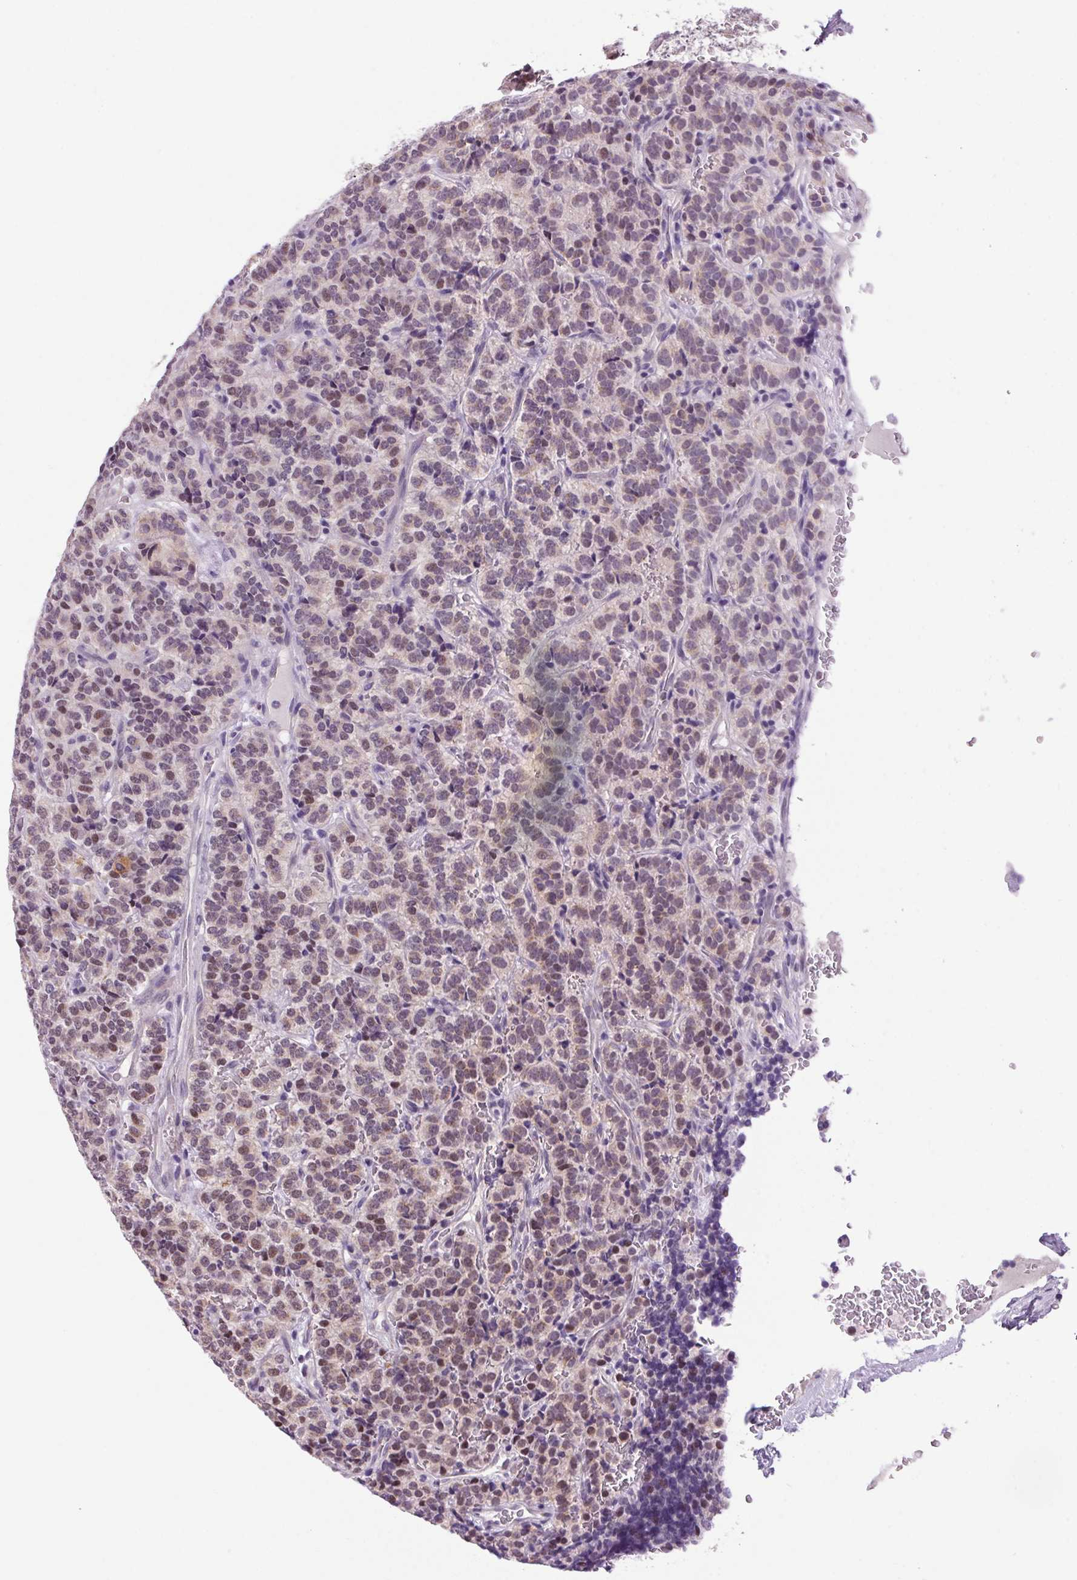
{"staining": {"intensity": "weak", "quantity": "25%-75%", "location": "cytoplasmic/membranous,nuclear"}, "tissue": "carcinoid", "cell_type": "Tumor cells", "image_type": "cancer", "snomed": [{"axis": "morphology", "description": "Carcinoid, malignant, NOS"}, {"axis": "topography", "description": "Pancreas"}], "caption": "This is a photomicrograph of immunohistochemistry (IHC) staining of carcinoid, which shows weak expression in the cytoplasmic/membranous and nuclear of tumor cells.", "gene": "AKR1E2", "patient": {"sex": "male", "age": 36}}